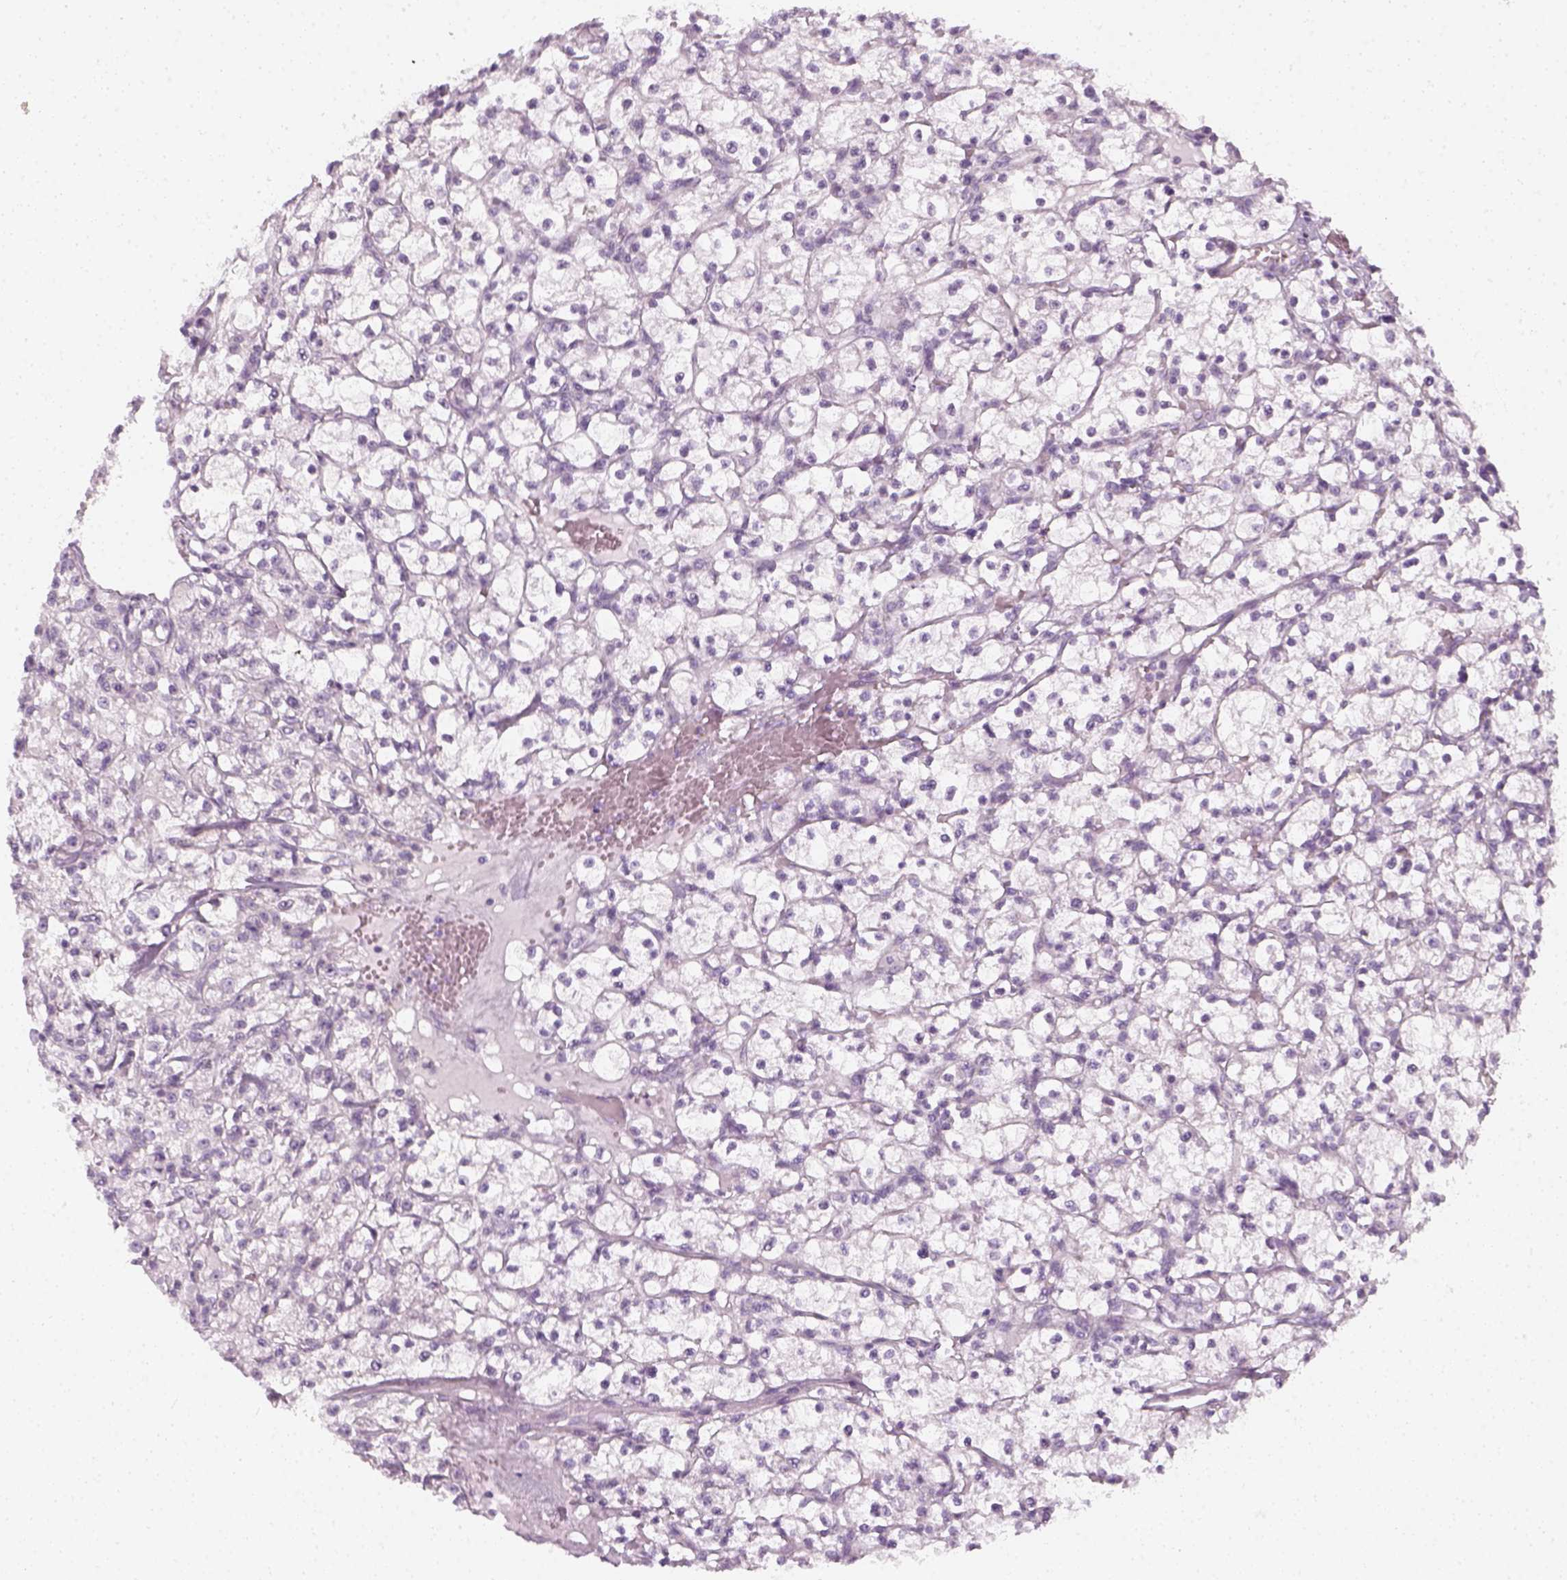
{"staining": {"intensity": "negative", "quantity": "none", "location": "none"}, "tissue": "renal cancer", "cell_type": "Tumor cells", "image_type": "cancer", "snomed": [{"axis": "morphology", "description": "Adenocarcinoma, NOS"}, {"axis": "topography", "description": "Kidney"}], "caption": "Immunohistochemical staining of human adenocarcinoma (renal) shows no significant expression in tumor cells. Brightfield microscopy of immunohistochemistry stained with DAB (3,3'-diaminobenzidine) (brown) and hematoxylin (blue), captured at high magnification.", "gene": "PRAME", "patient": {"sex": "female", "age": 59}}